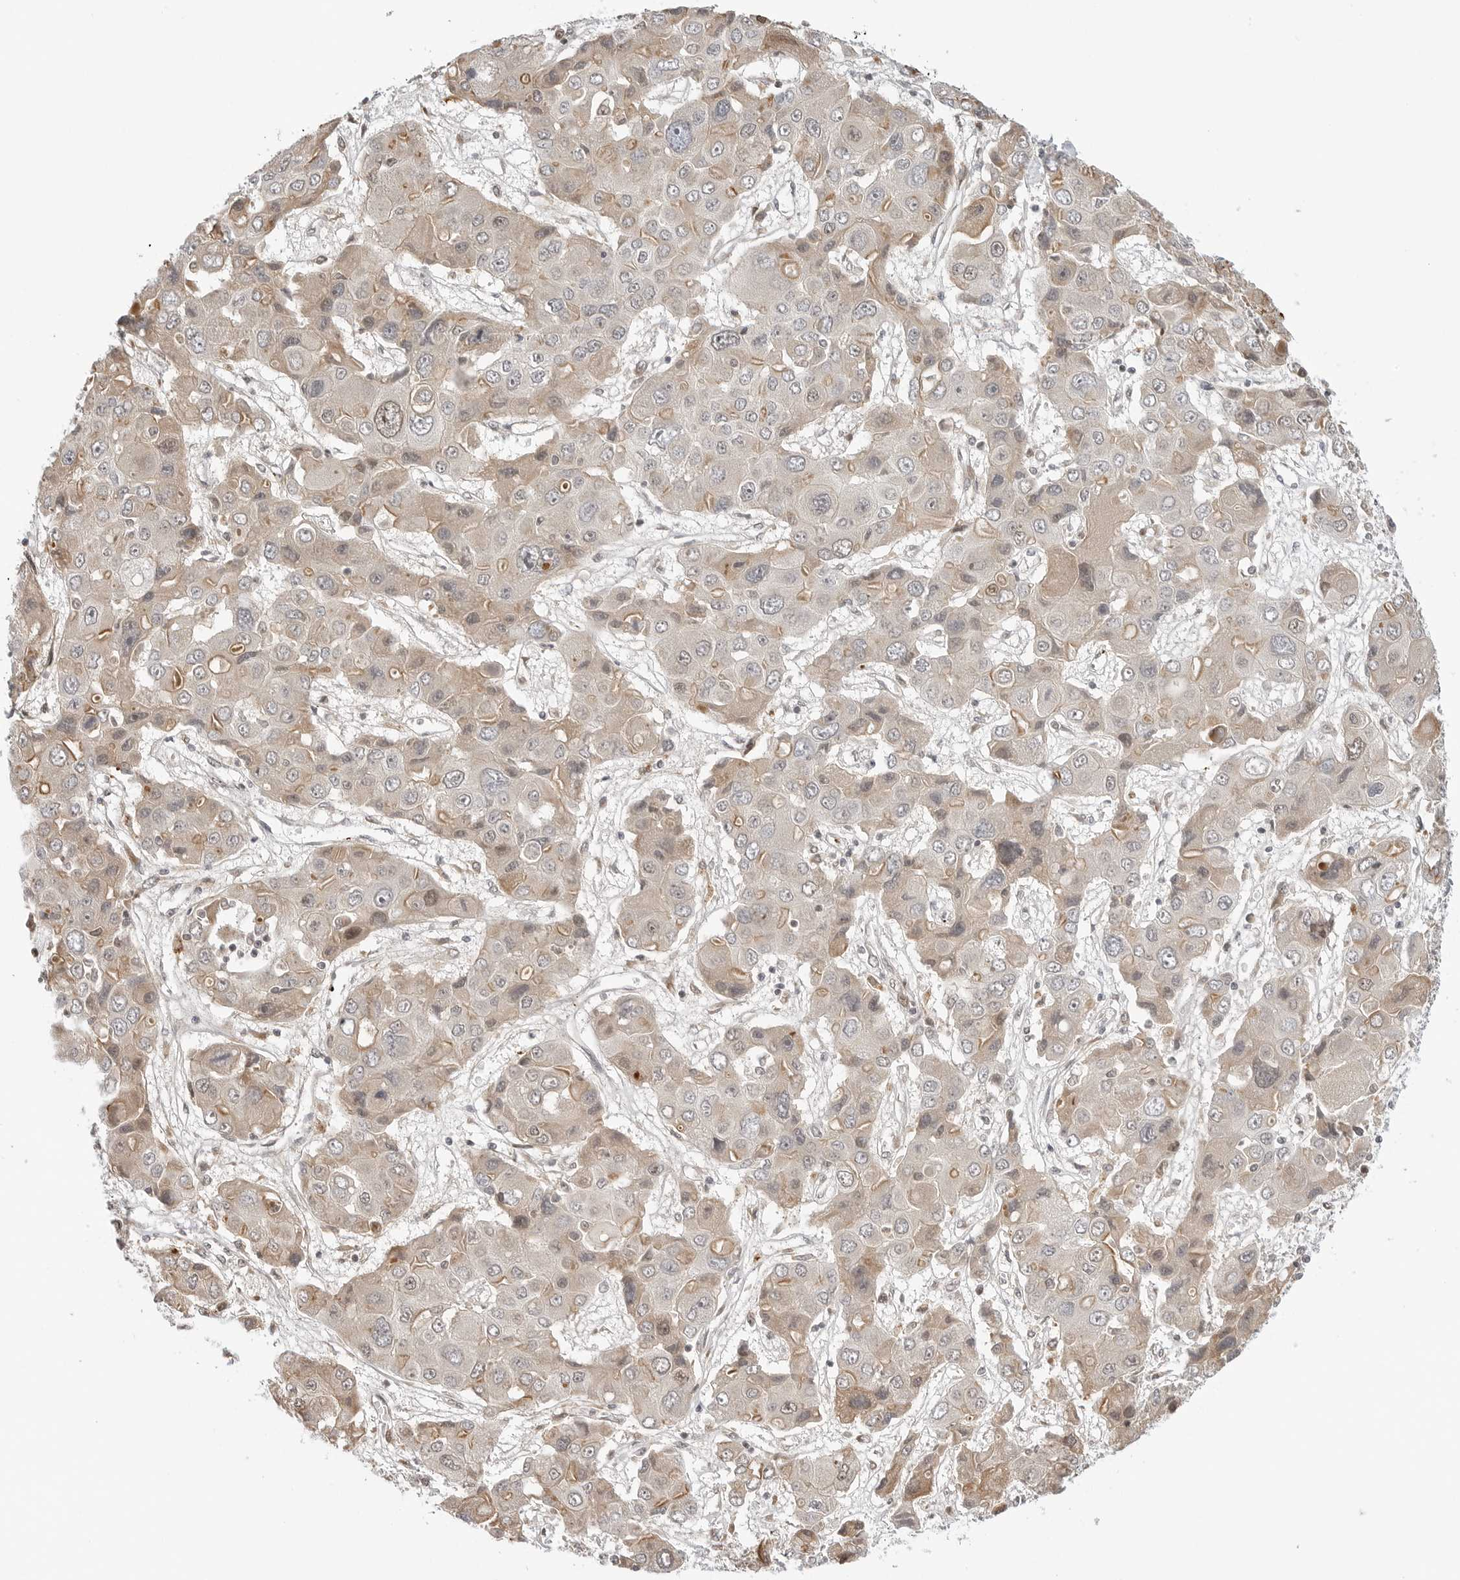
{"staining": {"intensity": "weak", "quantity": "<25%", "location": "cytoplasmic/membranous"}, "tissue": "liver cancer", "cell_type": "Tumor cells", "image_type": "cancer", "snomed": [{"axis": "morphology", "description": "Cholangiocarcinoma"}, {"axis": "topography", "description": "Liver"}], "caption": "IHC micrograph of neoplastic tissue: cholangiocarcinoma (liver) stained with DAB displays no significant protein expression in tumor cells.", "gene": "TIPRL", "patient": {"sex": "male", "age": 67}}